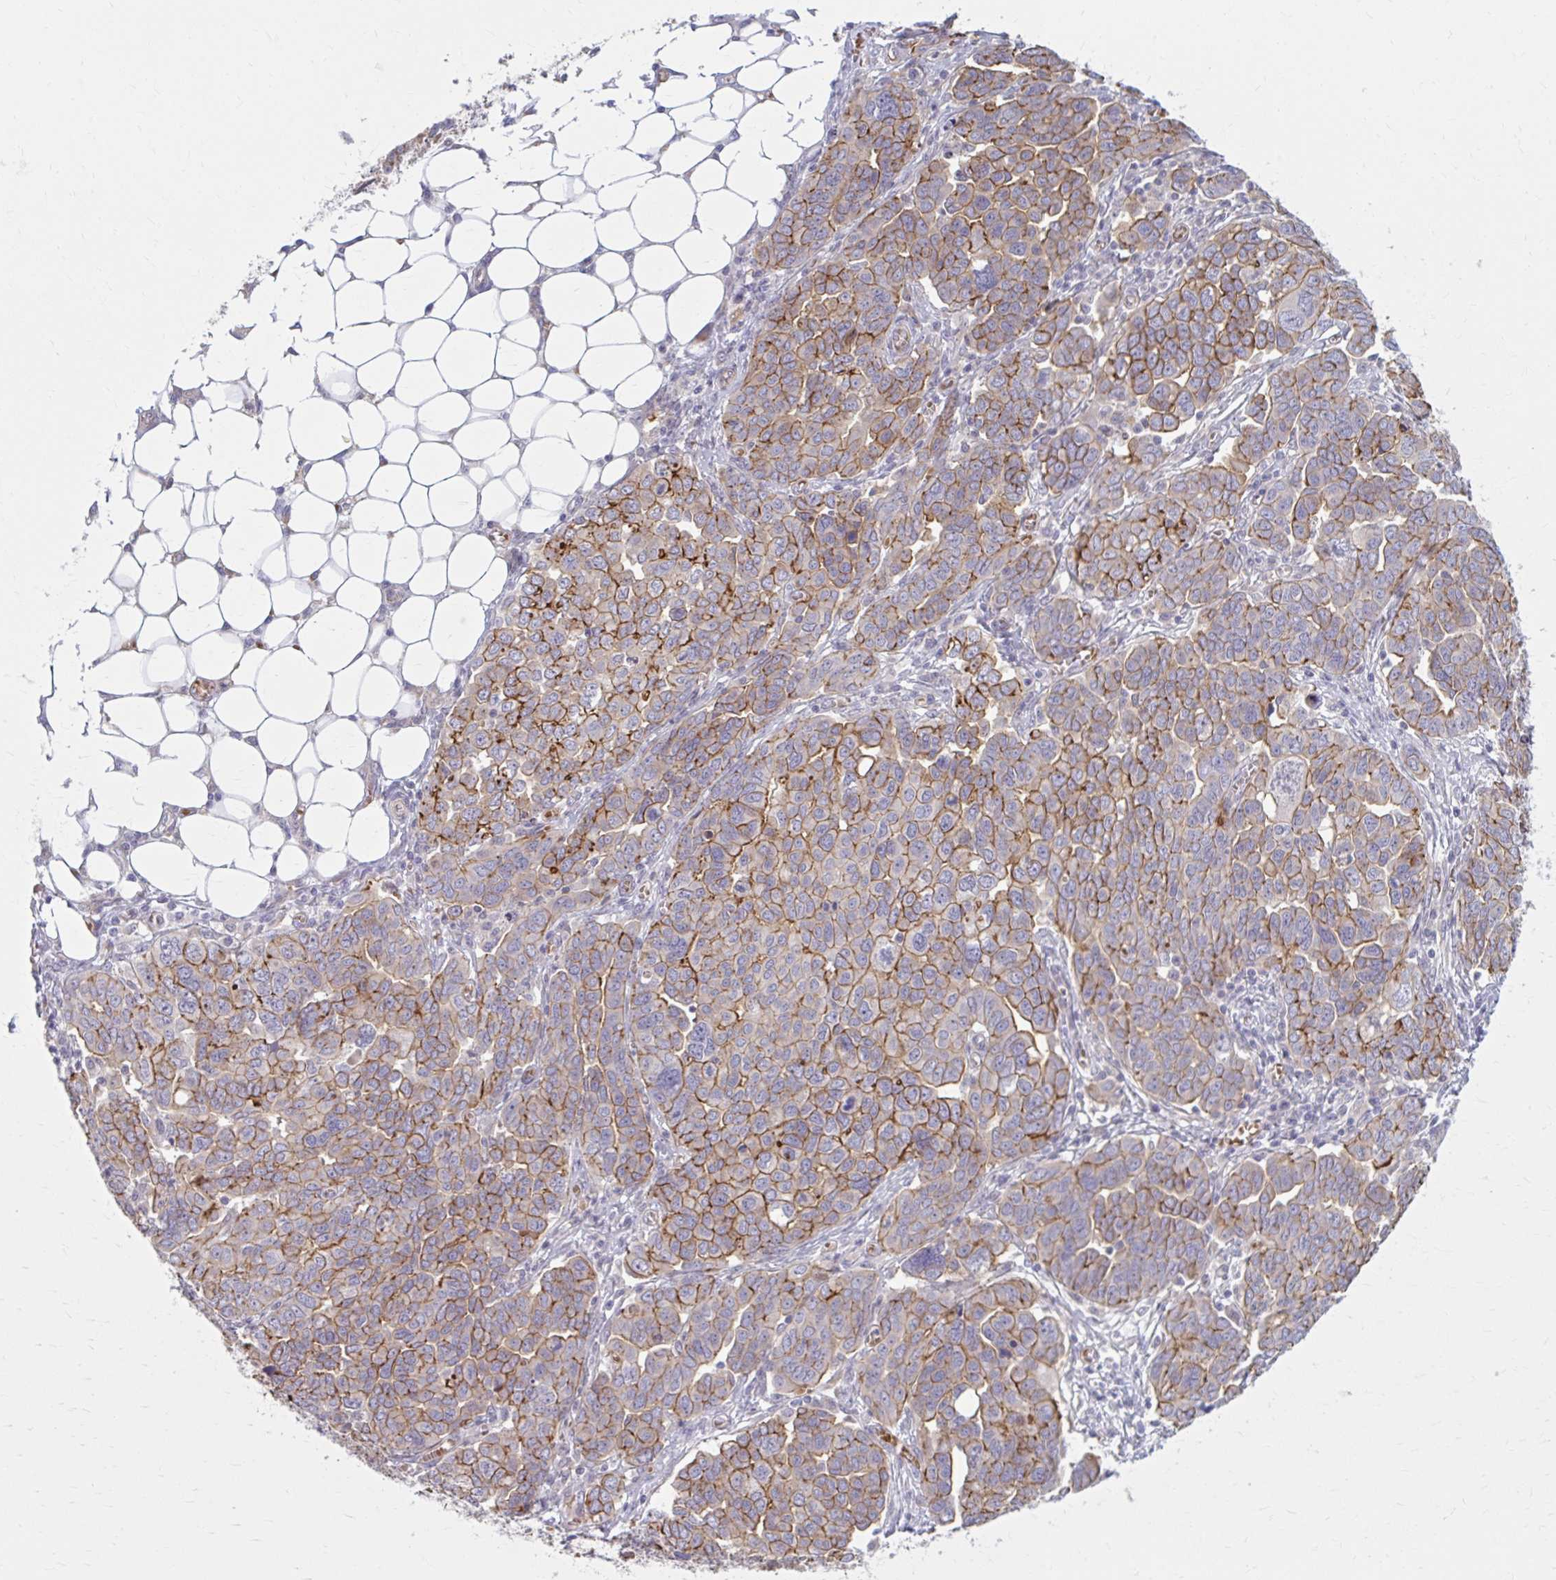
{"staining": {"intensity": "moderate", "quantity": ">75%", "location": "cytoplasmic/membranous"}, "tissue": "ovarian cancer", "cell_type": "Tumor cells", "image_type": "cancer", "snomed": [{"axis": "morphology", "description": "Cystadenocarcinoma, serous, NOS"}, {"axis": "topography", "description": "Ovary"}], "caption": "Immunohistochemistry (IHC) photomicrograph of ovarian cancer (serous cystadenocarcinoma) stained for a protein (brown), which exhibits medium levels of moderate cytoplasmic/membranous staining in about >75% of tumor cells.", "gene": "SNF8", "patient": {"sex": "female", "age": 59}}